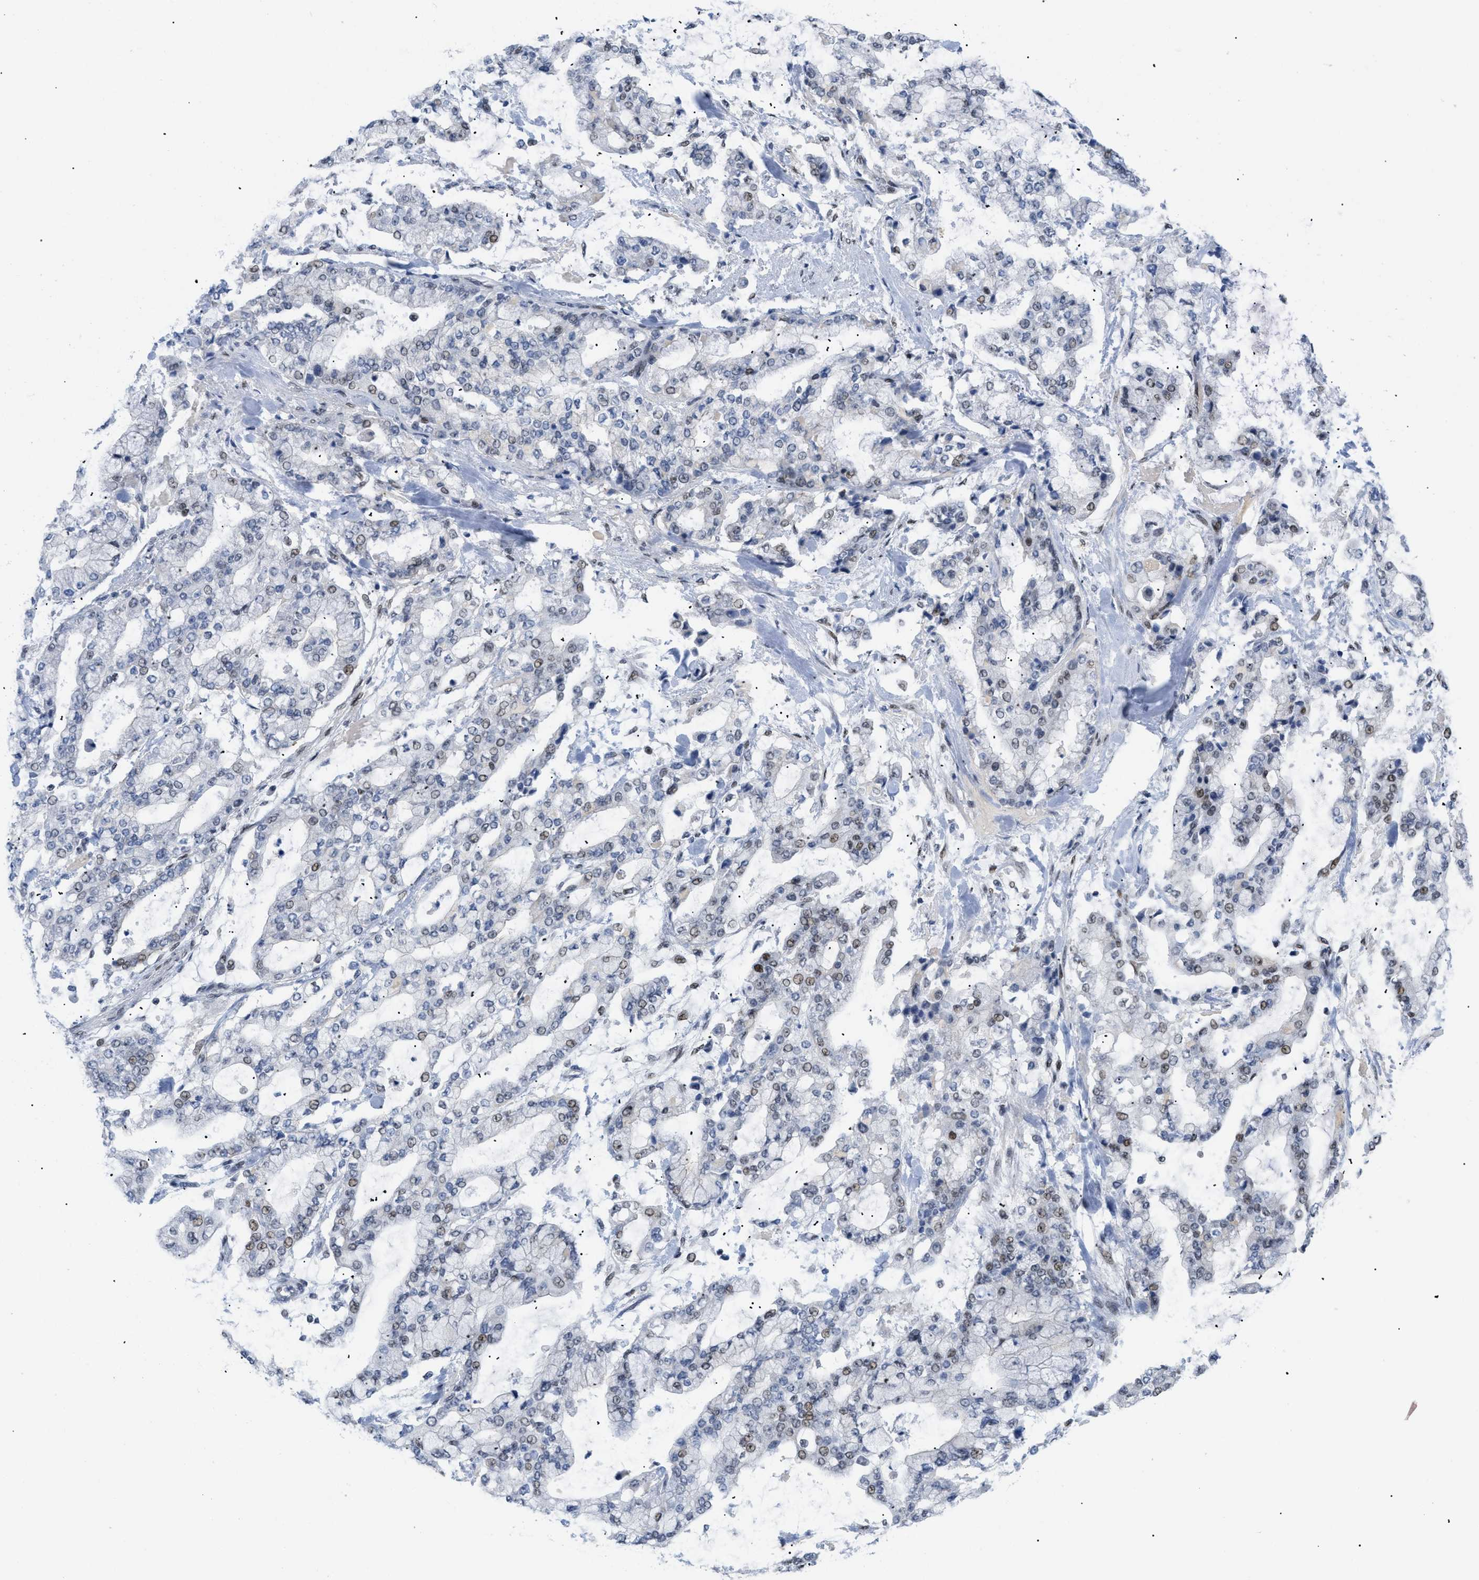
{"staining": {"intensity": "weak", "quantity": "25%-75%", "location": "nuclear"}, "tissue": "stomach cancer", "cell_type": "Tumor cells", "image_type": "cancer", "snomed": [{"axis": "morphology", "description": "Normal tissue, NOS"}, {"axis": "morphology", "description": "Adenocarcinoma, NOS"}, {"axis": "topography", "description": "Stomach, upper"}, {"axis": "topography", "description": "Stomach"}], "caption": "This micrograph displays IHC staining of stomach cancer (adenocarcinoma), with low weak nuclear positivity in approximately 25%-75% of tumor cells.", "gene": "MED1", "patient": {"sex": "male", "age": 76}}